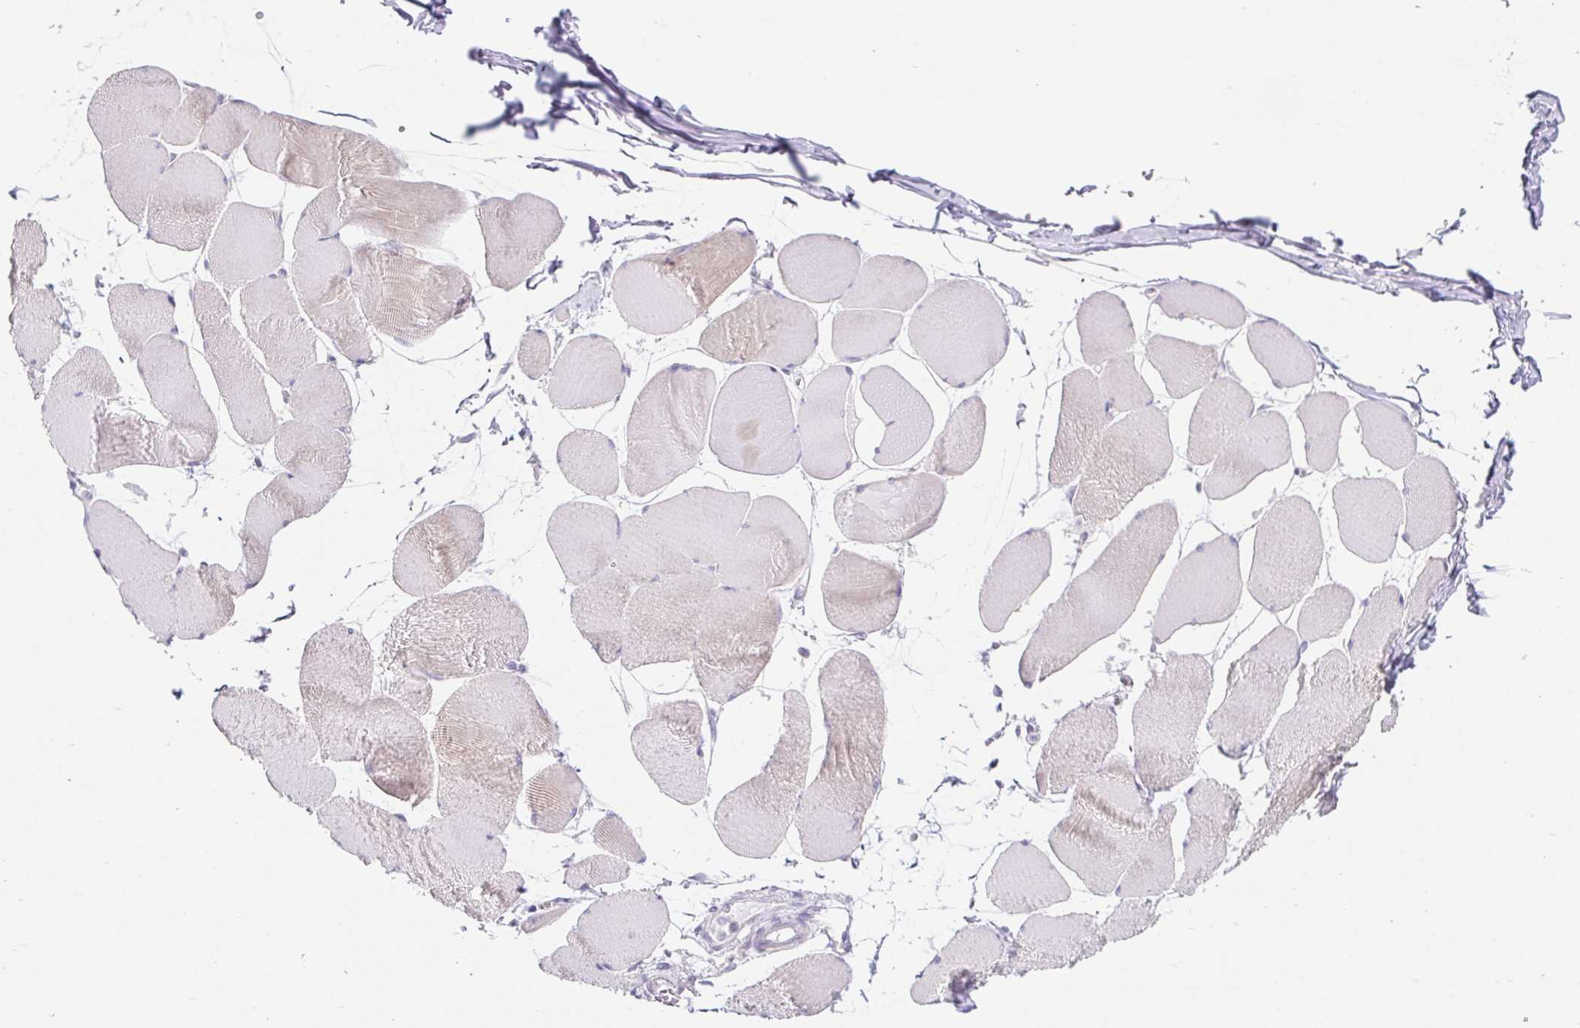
{"staining": {"intensity": "negative", "quantity": "none", "location": "none"}, "tissue": "skeletal muscle", "cell_type": "Myocytes", "image_type": "normal", "snomed": [{"axis": "morphology", "description": "Normal tissue, NOS"}, {"axis": "topography", "description": "Skeletal muscle"}], "caption": "High magnification brightfield microscopy of benign skeletal muscle stained with DAB (3,3'-diaminobenzidine) (brown) and counterstained with hematoxylin (blue): myocytes show no significant expression. Brightfield microscopy of IHC stained with DAB (3,3'-diaminobenzidine) (brown) and hematoxylin (blue), captured at high magnification.", "gene": "BCAS1", "patient": {"sex": "female", "age": 75}}